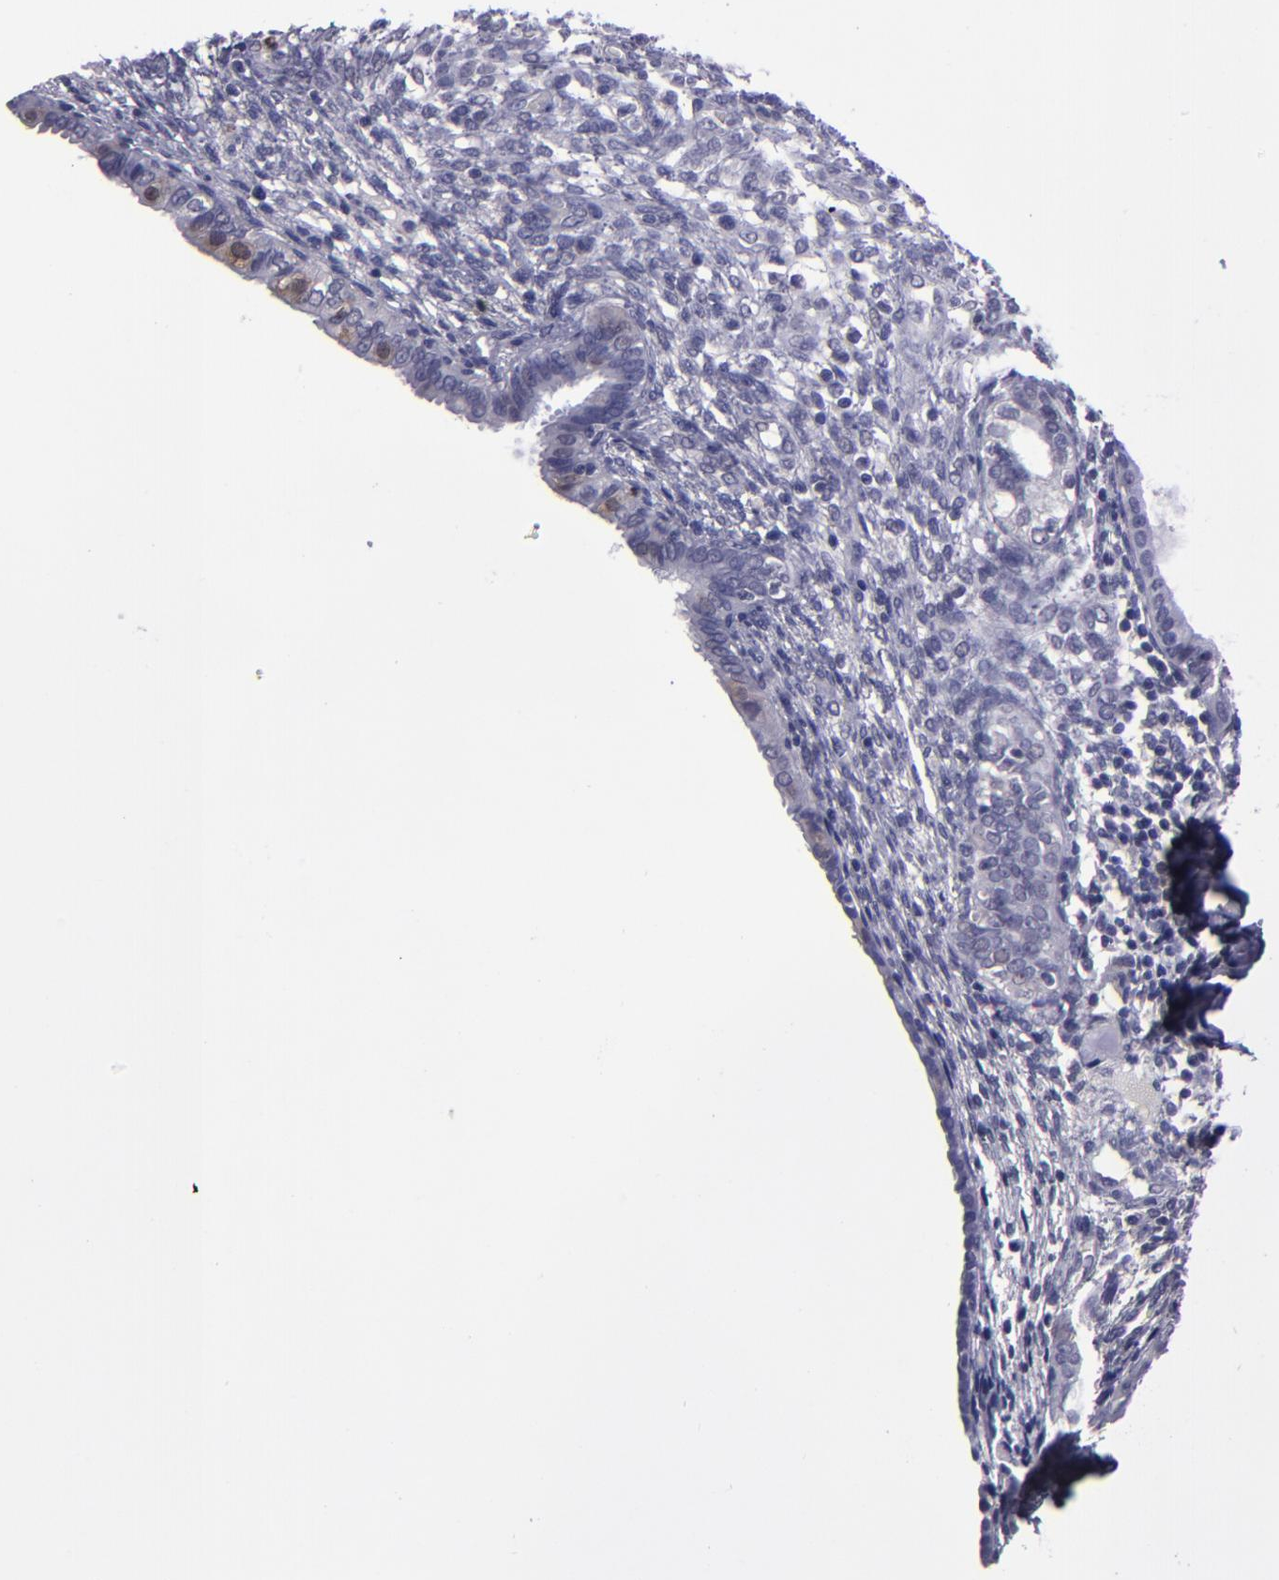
{"staining": {"intensity": "negative", "quantity": "none", "location": "none"}, "tissue": "endometrium", "cell_type": "Cells in endometrial stroma", "image_type": "normal", "snomed": [{"axis": "morphology", "description": "Normal tissue, NOS"}, {"axis": "topography", "description": "Endometrium"}], "caption": "DAB (3,3'-diaminobenzidine) immunohistochemical staining of benign human endometrium exhibits no significant positivity in cells in endometrial stroma. (DAB IHC visualized using brightfield microscopy, high magnification).", "gene": "CEBPE", "patient": {"sex": "female", "age": 72}}